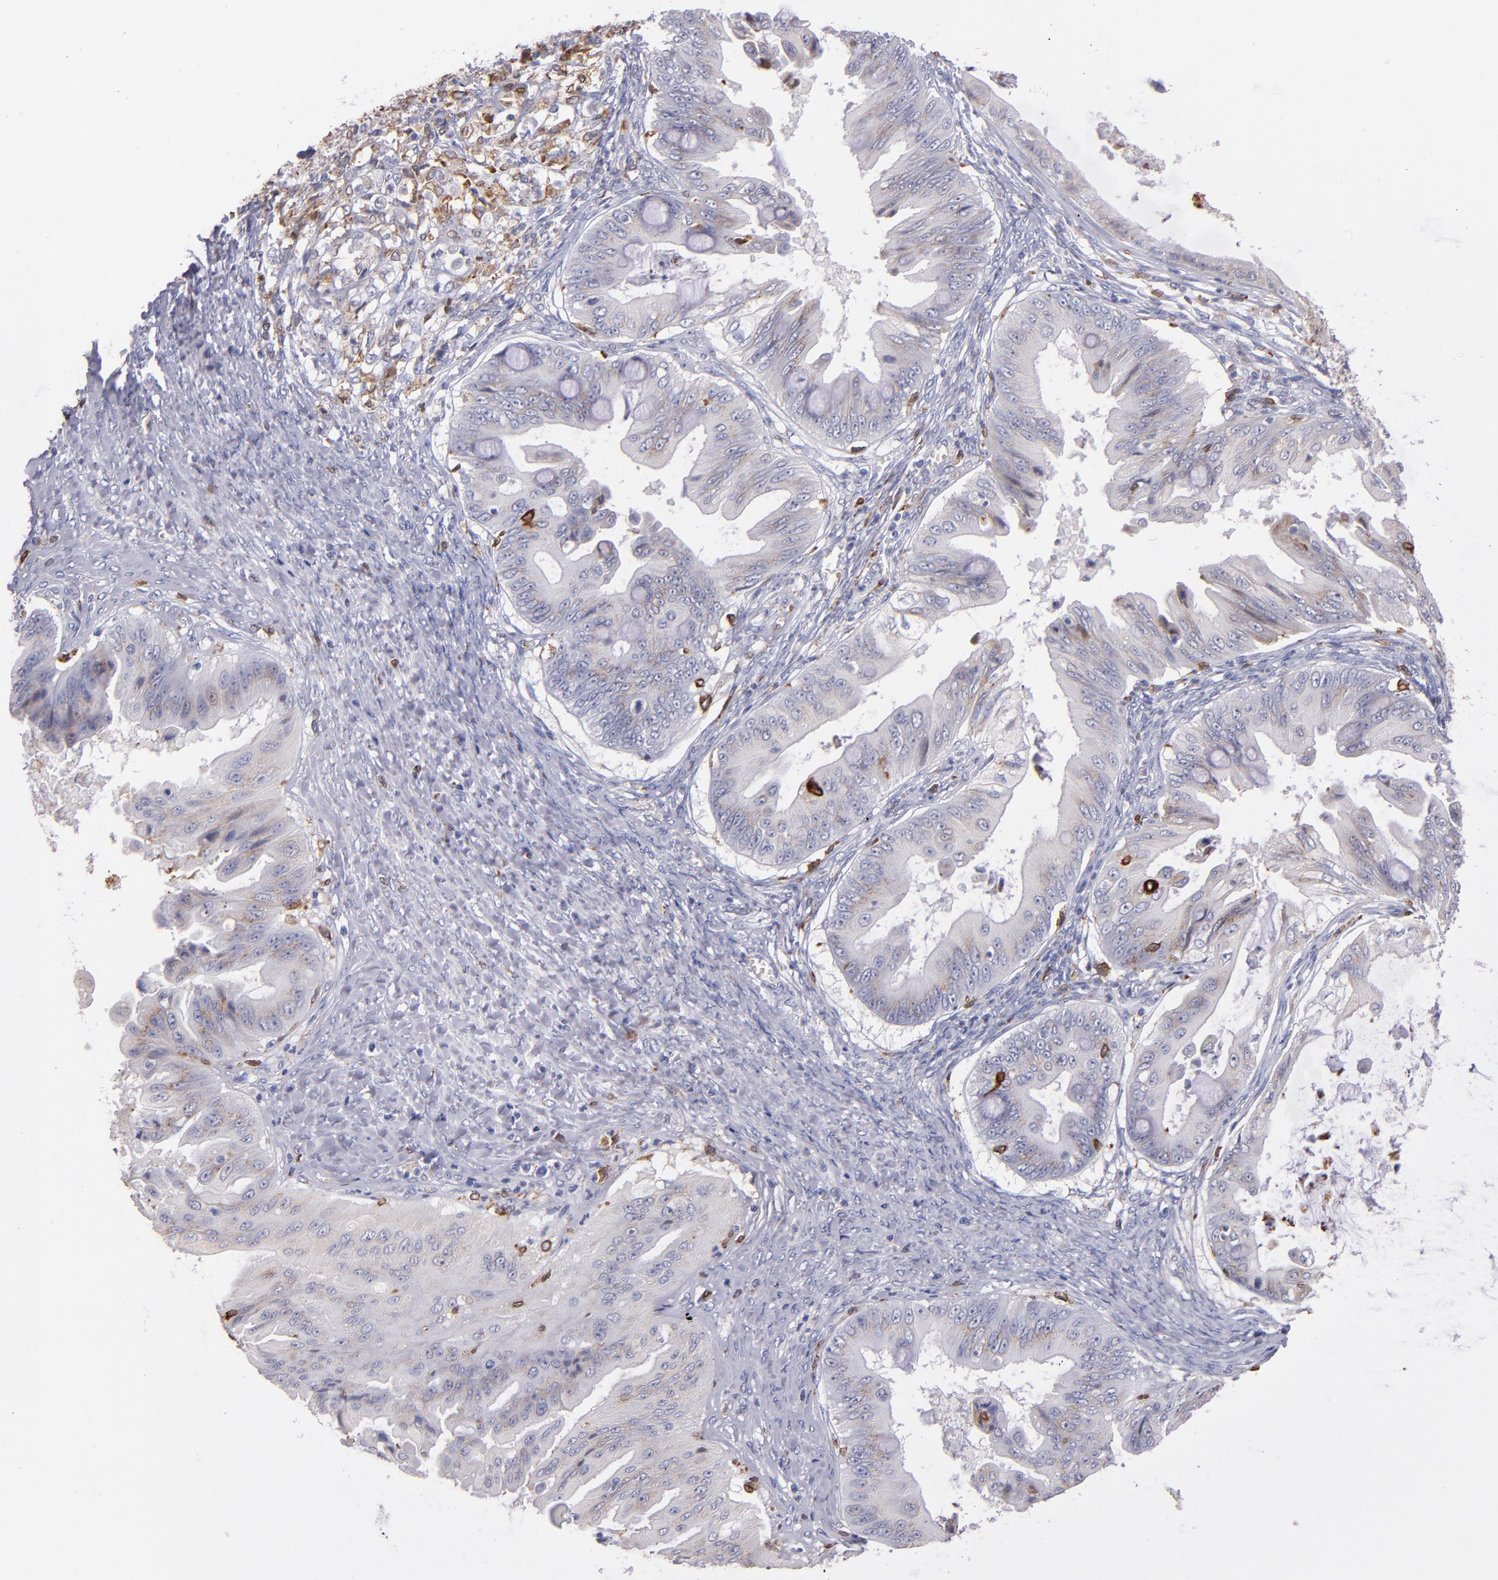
{"staining": {"intensity": "strong", "quantity": "<25%", "location": "cytoplasmic/membranous"}, "tissue": "ovarian cancer", "cell_type": "Tumor cells", "image_type": "cancer", "snomed": [{"axis": "morphology", "description": "Cystadenocarcinoma, mucinous, NOS"}, {"axis": "topography", "description": "Ovary"}], "caption": "Immunohistochemical staining of mucinous cystadenocarcinoma (ovarian) exhibits medium levels of strong cytoplasmic/membranous protein positivity in about <25% of tumor cells.", "gene": "PTGS1", "patient": {"sex": "female", "age": 37}}